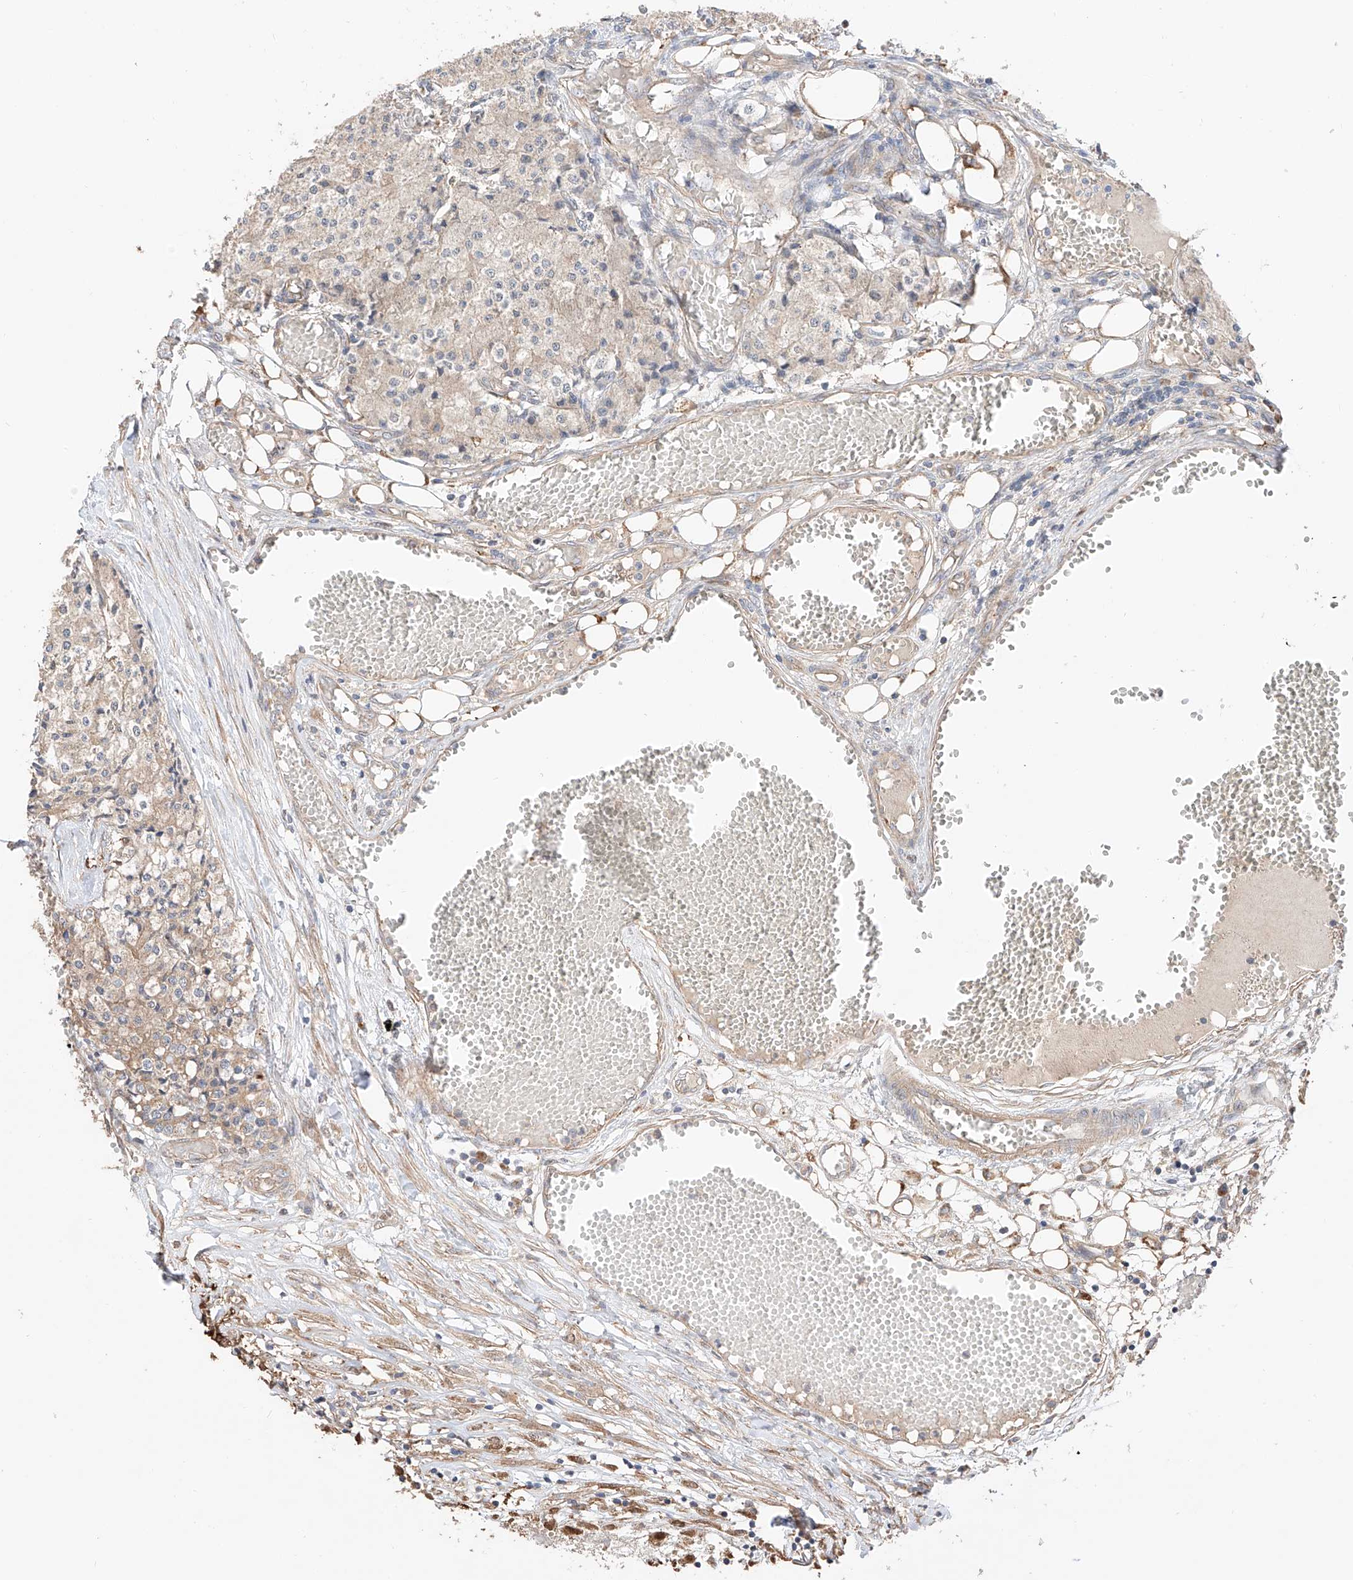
{"staining": {"intensity": "weak", "quantity": "<25%", "location": "cytoplasmic/membranous"}, "tissue": "carcinoid", "cell_type": "Tumor cells", "image_type": "cancer", "snomed": [{"axis": "morphology", "description": "Carcinoid, malignant, NOS"}, {"axis": "topography", "description": "Colon"}], "caption": "This is an immunohistochemistry micrograph of human malignant carcinoid. There is no positivity in tumor cells.", "gene": "MOSPD1", "patient": {"sex": "female", "age": 52}}